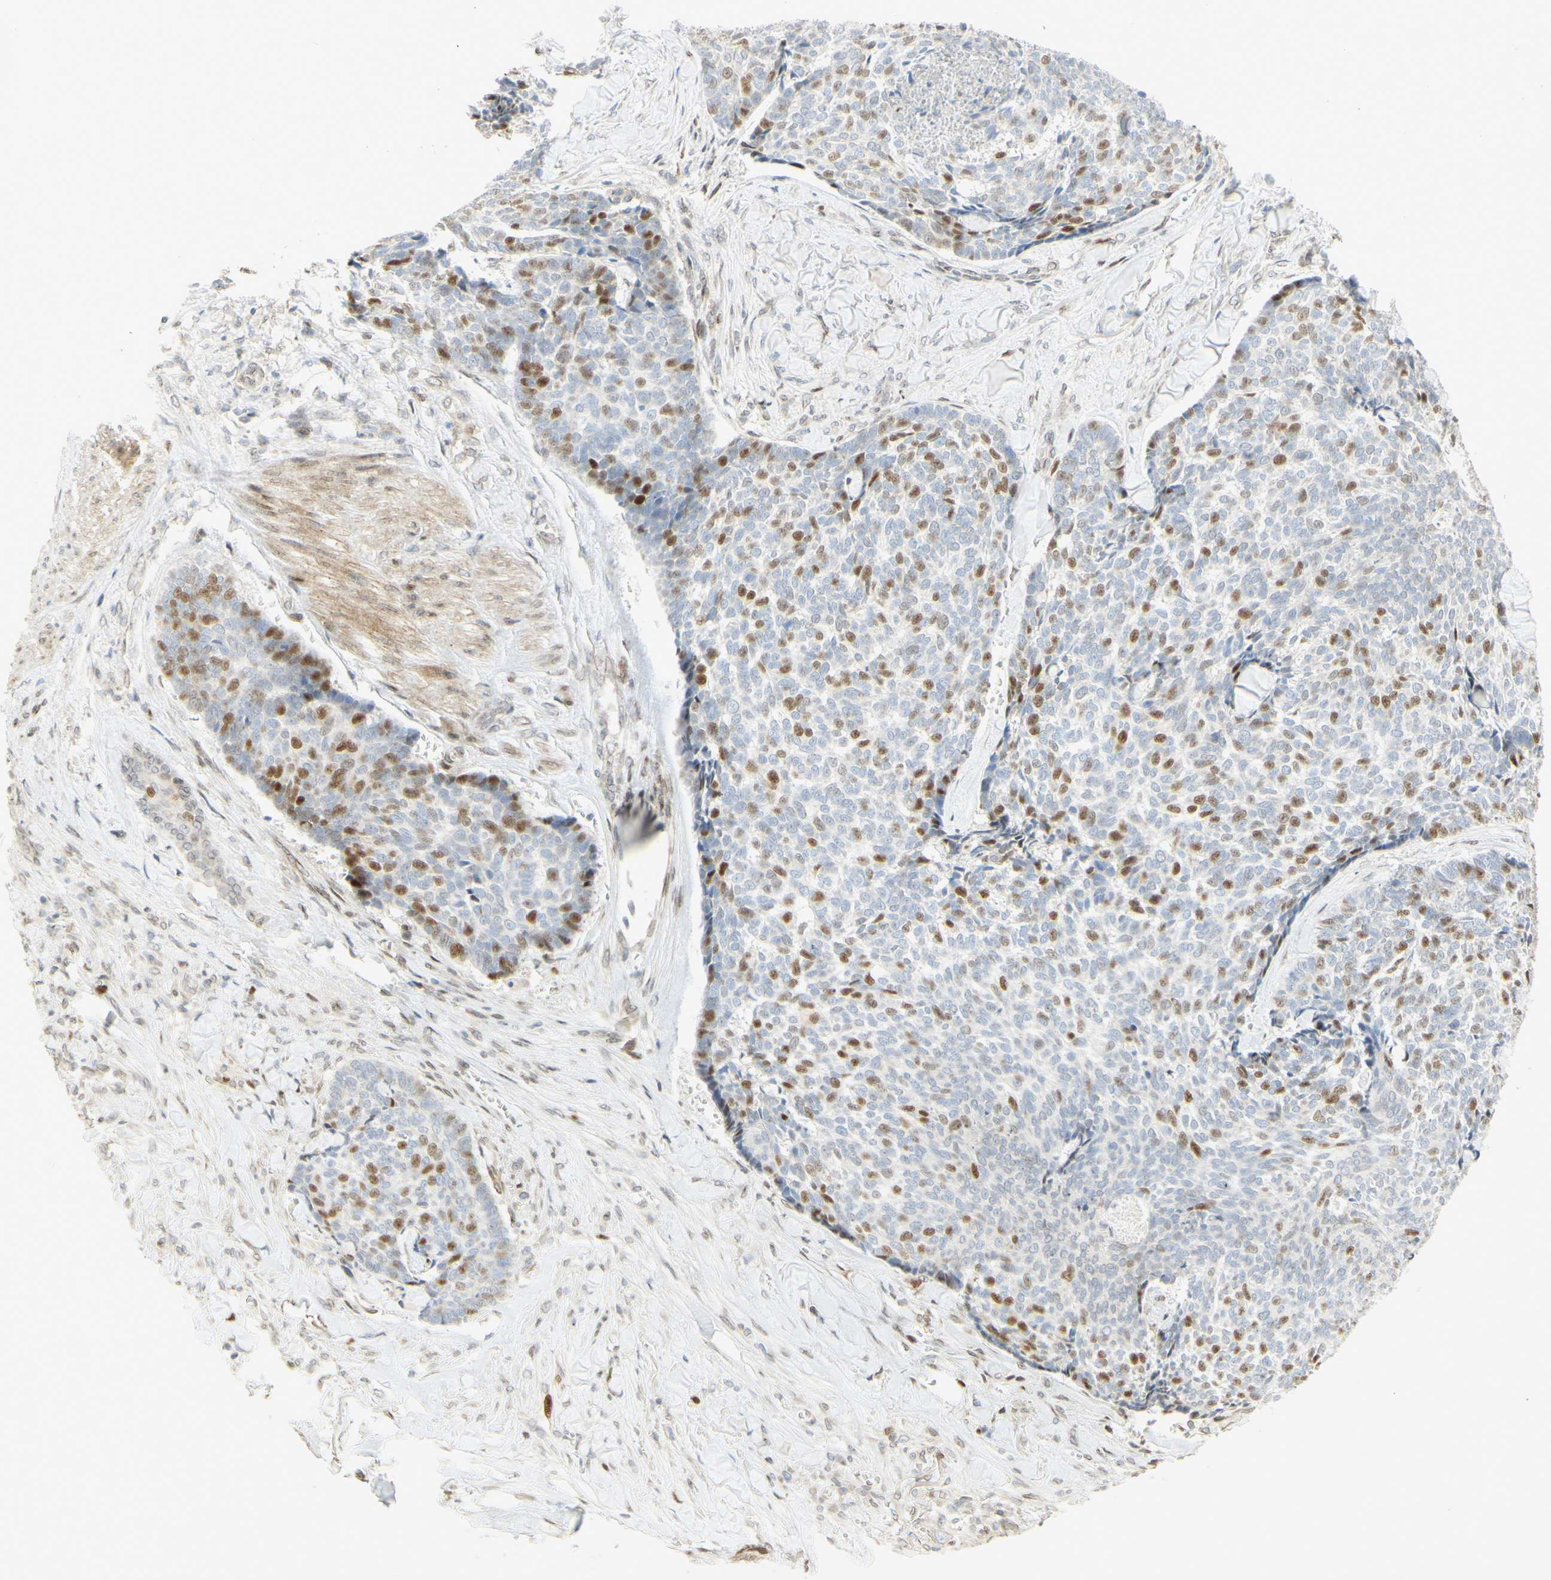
{"staining": {"intensity": "strong", "quantity": "25%-75%", "location": "nuclear"}, "tissue": "skin cancer", "cell_type": "Tumor cells", "image_type": "cancer", "snomed": [{"axis": "morphology", "description": "Basal cell carcinoma"}, {"axis": "topography", "description": "Skin"}], "caption": "Strong nuclear protein positivity is present in about 25%-75% of tumor cells in skin cancer (basal cell carcinoma). Nuclei are stained in blue.", "gene": "E2F1", "patient": {"sex": "male", "age": 84}}